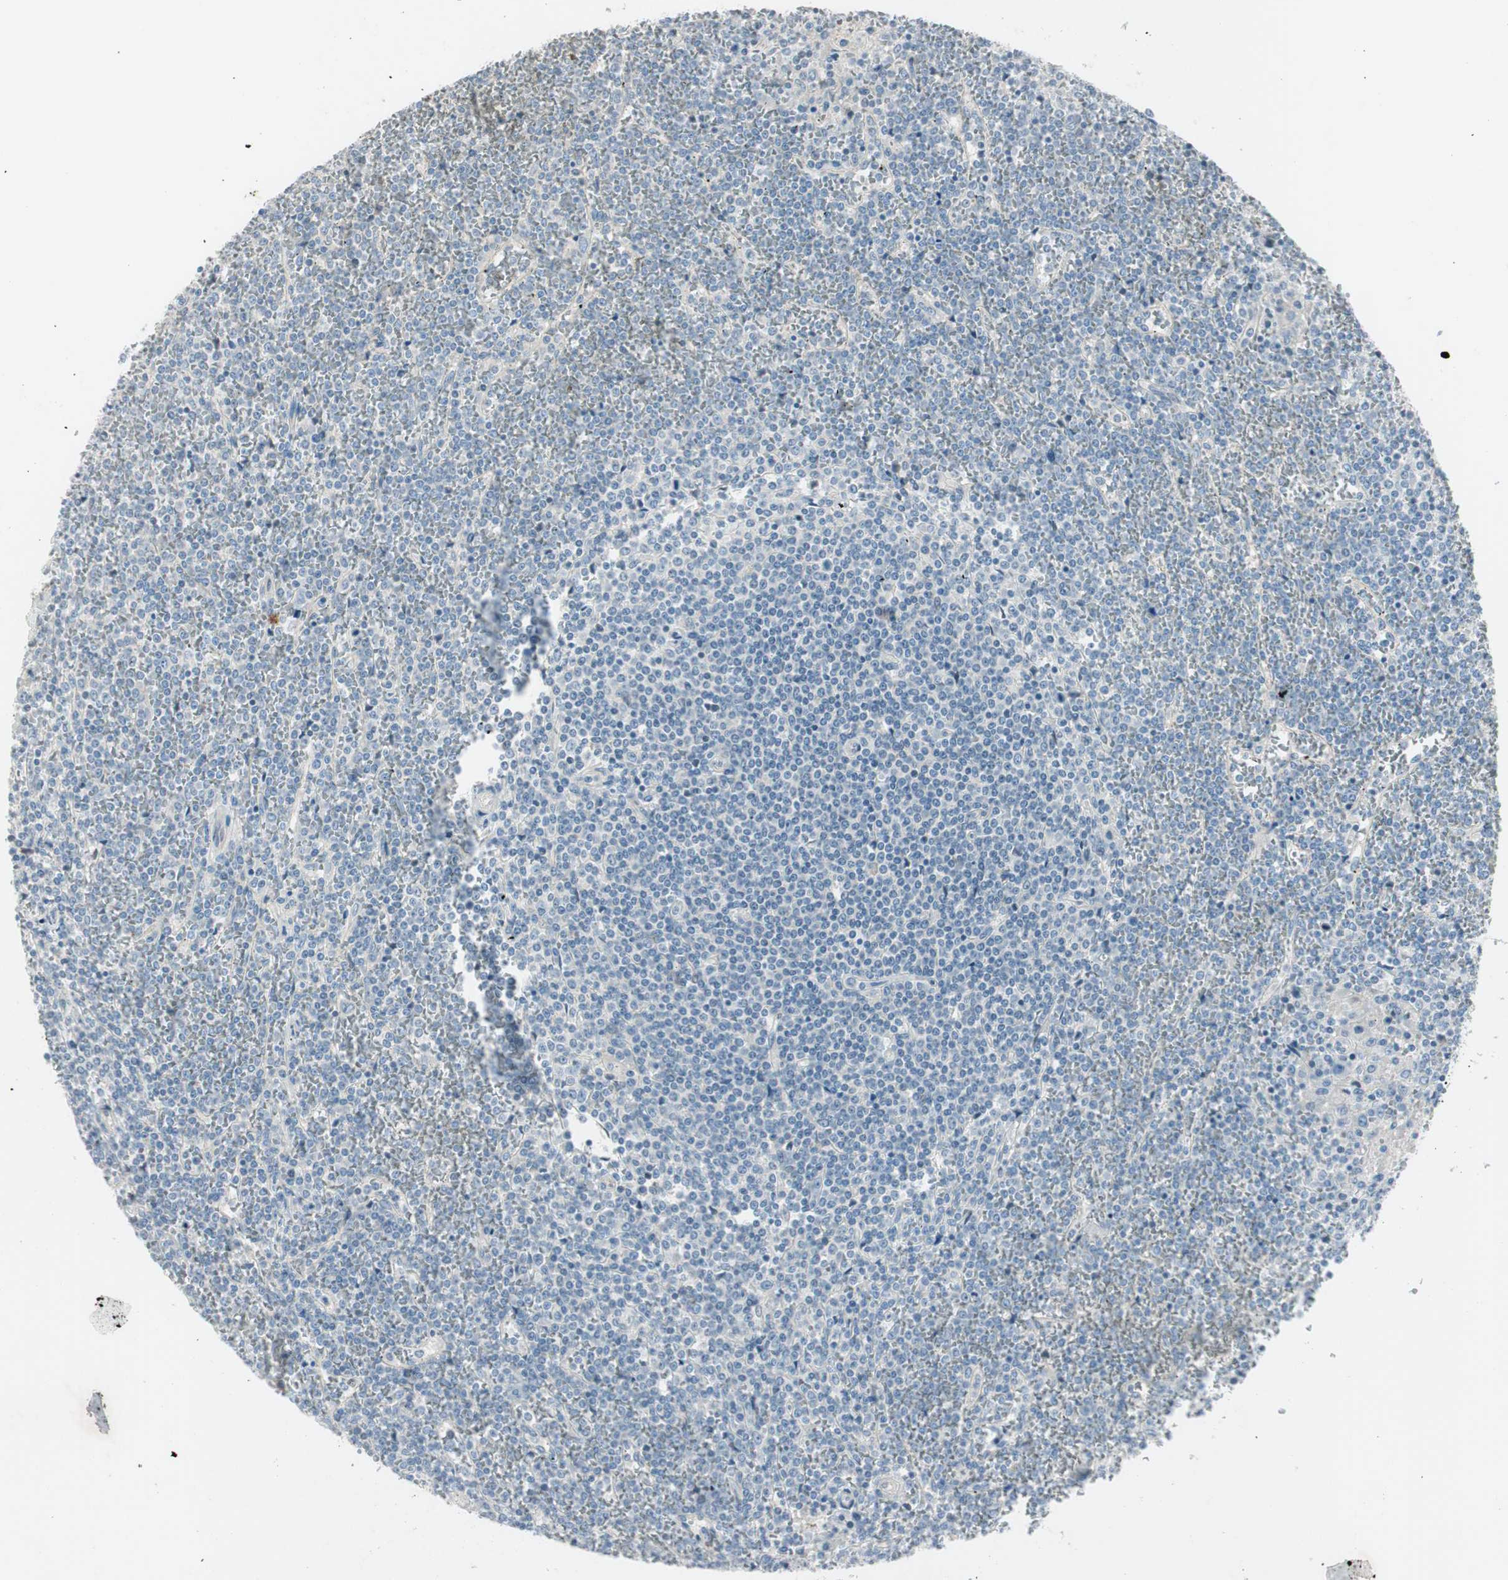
{"staining": {"intensity": "negative", "quantity": "none", "location": "none"}, "tissue": "lymphoma", "cell_type": "Tumor cells", "image_type": "cancer", "snomed": [{"axis": "morphology", "description": "Malignant lymphoma, non-Hodgkin's type, Low grade"}, {"axis": "topography", "description": "Spleen"}], "caption": "Micrograph shows no significant protein expression in tumor cells of lymphoma.", "gene": "MAPRE3", "patient": {"sex": "female", "age": 19}}